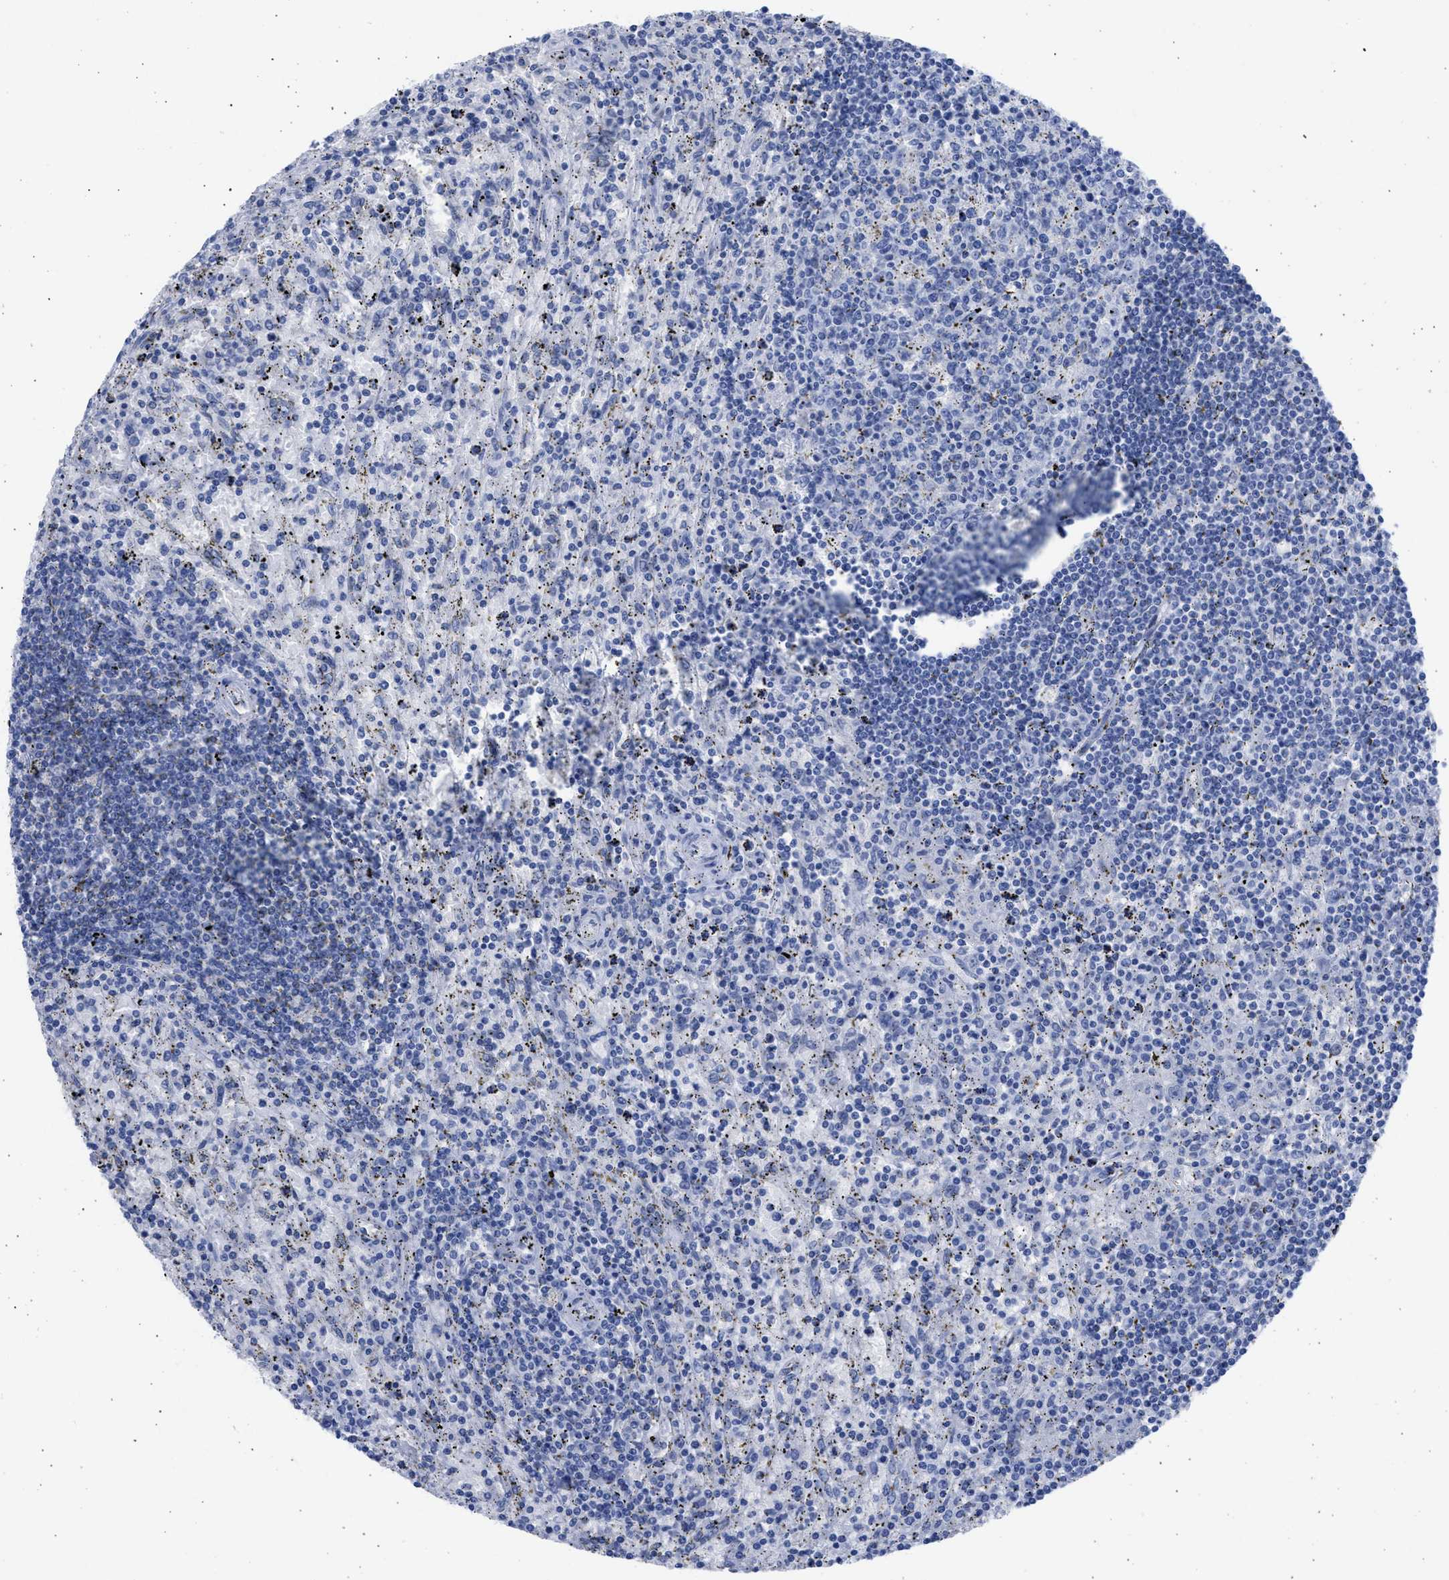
{"staining": {"intensity": "negative", "quantity": "none", "location": "none"}, "tissue": "lymphoma", "cell_type": "Tumor cells", "image_type": "cancer", "snomed": [{"axis": "morphology", "description": "Malignant lymphoma, non-Hodgkin's type, Low grade"}, {"axis": "topography", "description": "Spleen"}], "caption": "A micrograph of human low-grade malignant lymphoma, non-Hodgkin's type is negative for staining in tumor cells.", "gene": "RSPH1", "patient": {"sex": "male", "age": 76}}